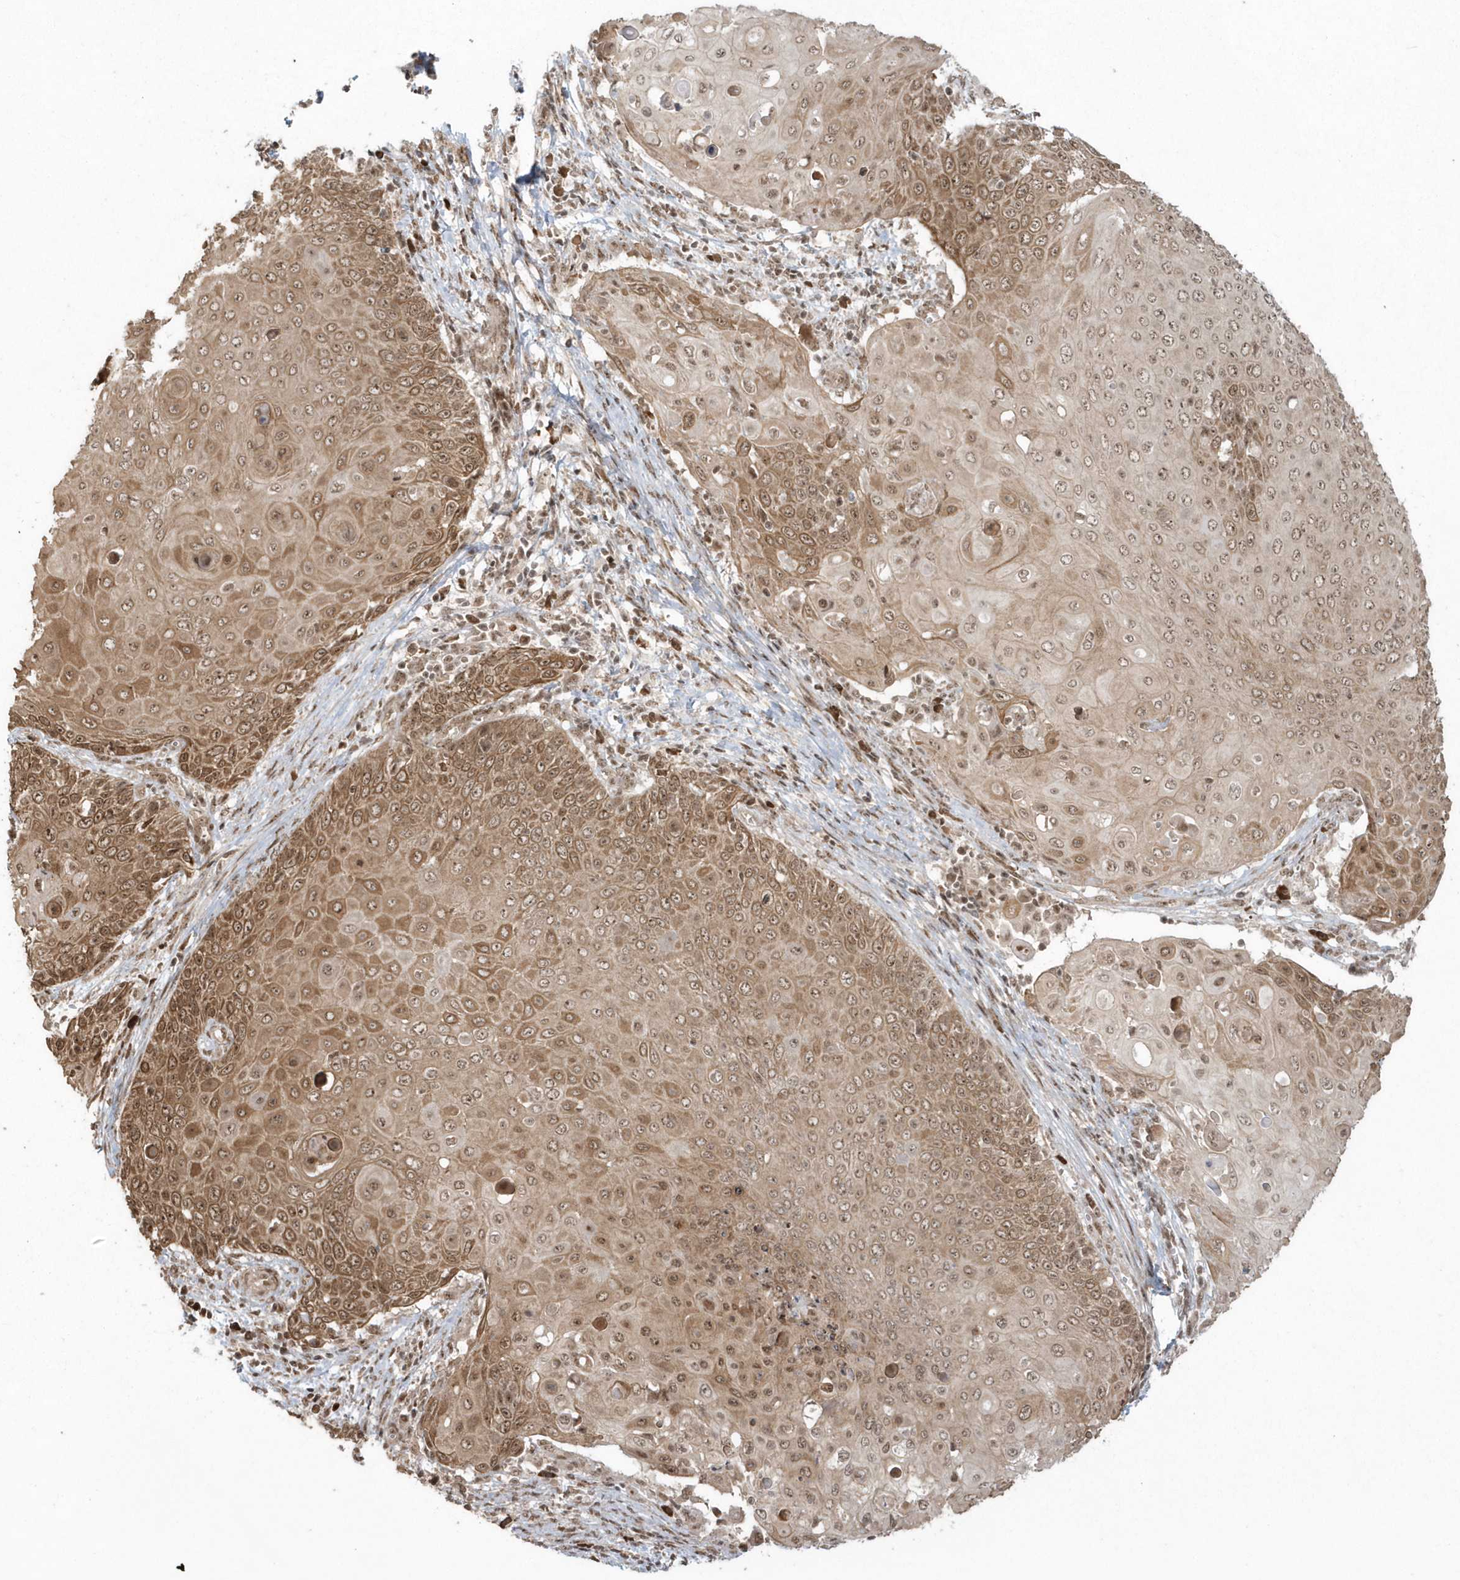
{"staining": {"intensity": "moderate", "quantity": ">75%", "location": "cytoplasmic/membranous,nuclear"}, "tissue": "cervical cancer", "cell_type": "Tumor cells", "image_type": "cancer", "snomed": [{"axis": "morphology", "description": "Squamous cell carcinoma, NOS"}, {"axis": "topography", "description": "Cervix"}], "caption": "Cervical cancer tissue demonstrates moderate cytoplasmic/membranous and nuclear positivity in approximately >75% of tumor cells, visualized by immunohistochemistry.", "gene": "EPB41L4A", "patient": {"sex": "female", "age": 39}}